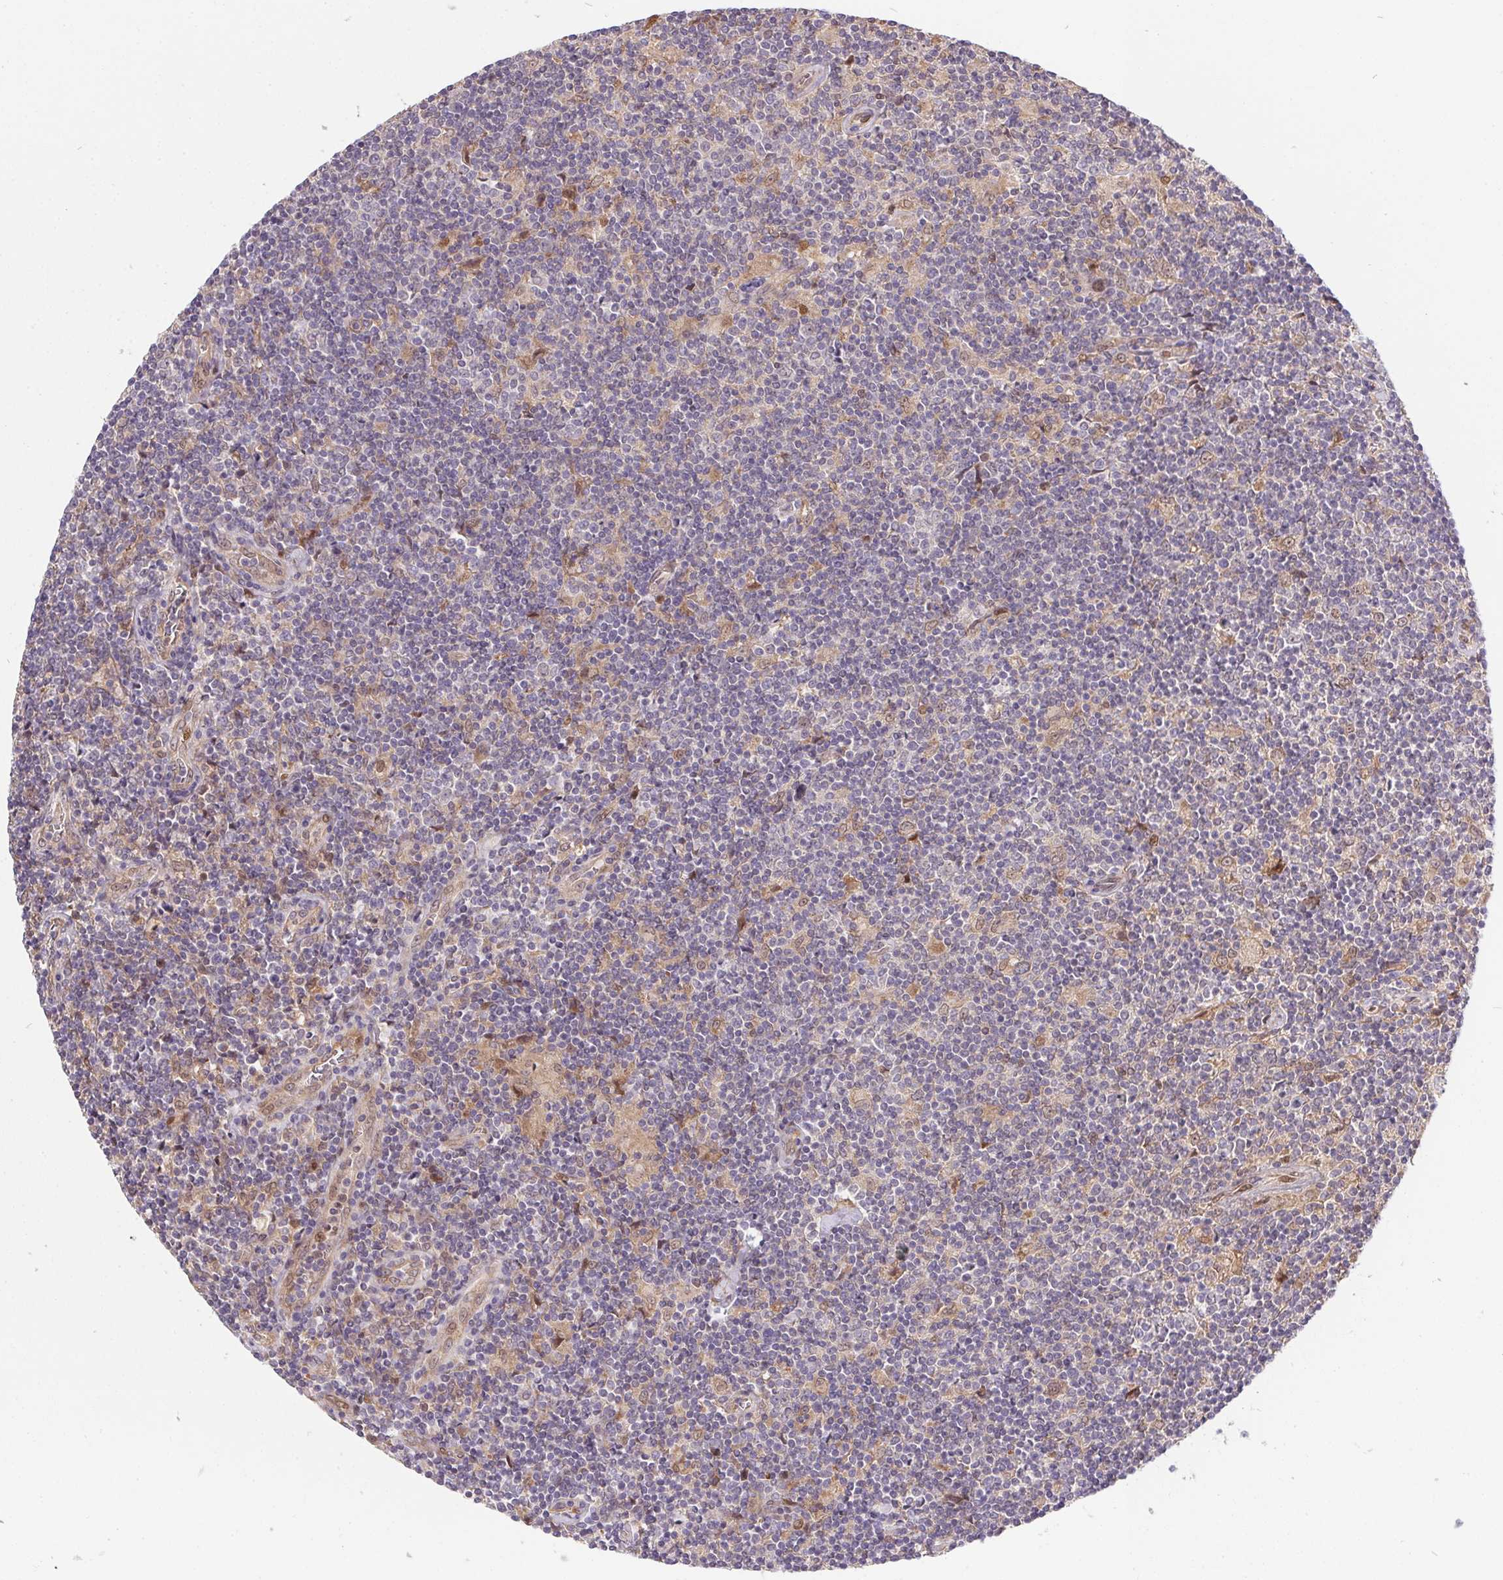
{"staining": {"intensity": "negative", "quantity": "none", "location": "none"}, "tissue": "lymphoma", "cell_type": "Tumor cells", "image_type": "cancer", "snomed": [{"axis": "morphology", "description": "Hodgkin's disease, NOS"}, {"axis": "topography", "description": "Lymph node"}], "caption": "Tumor cells show no significant expression in lymphoma.", "gene": "NUDT16", "patient": {"sex": "male", "age": 40}}